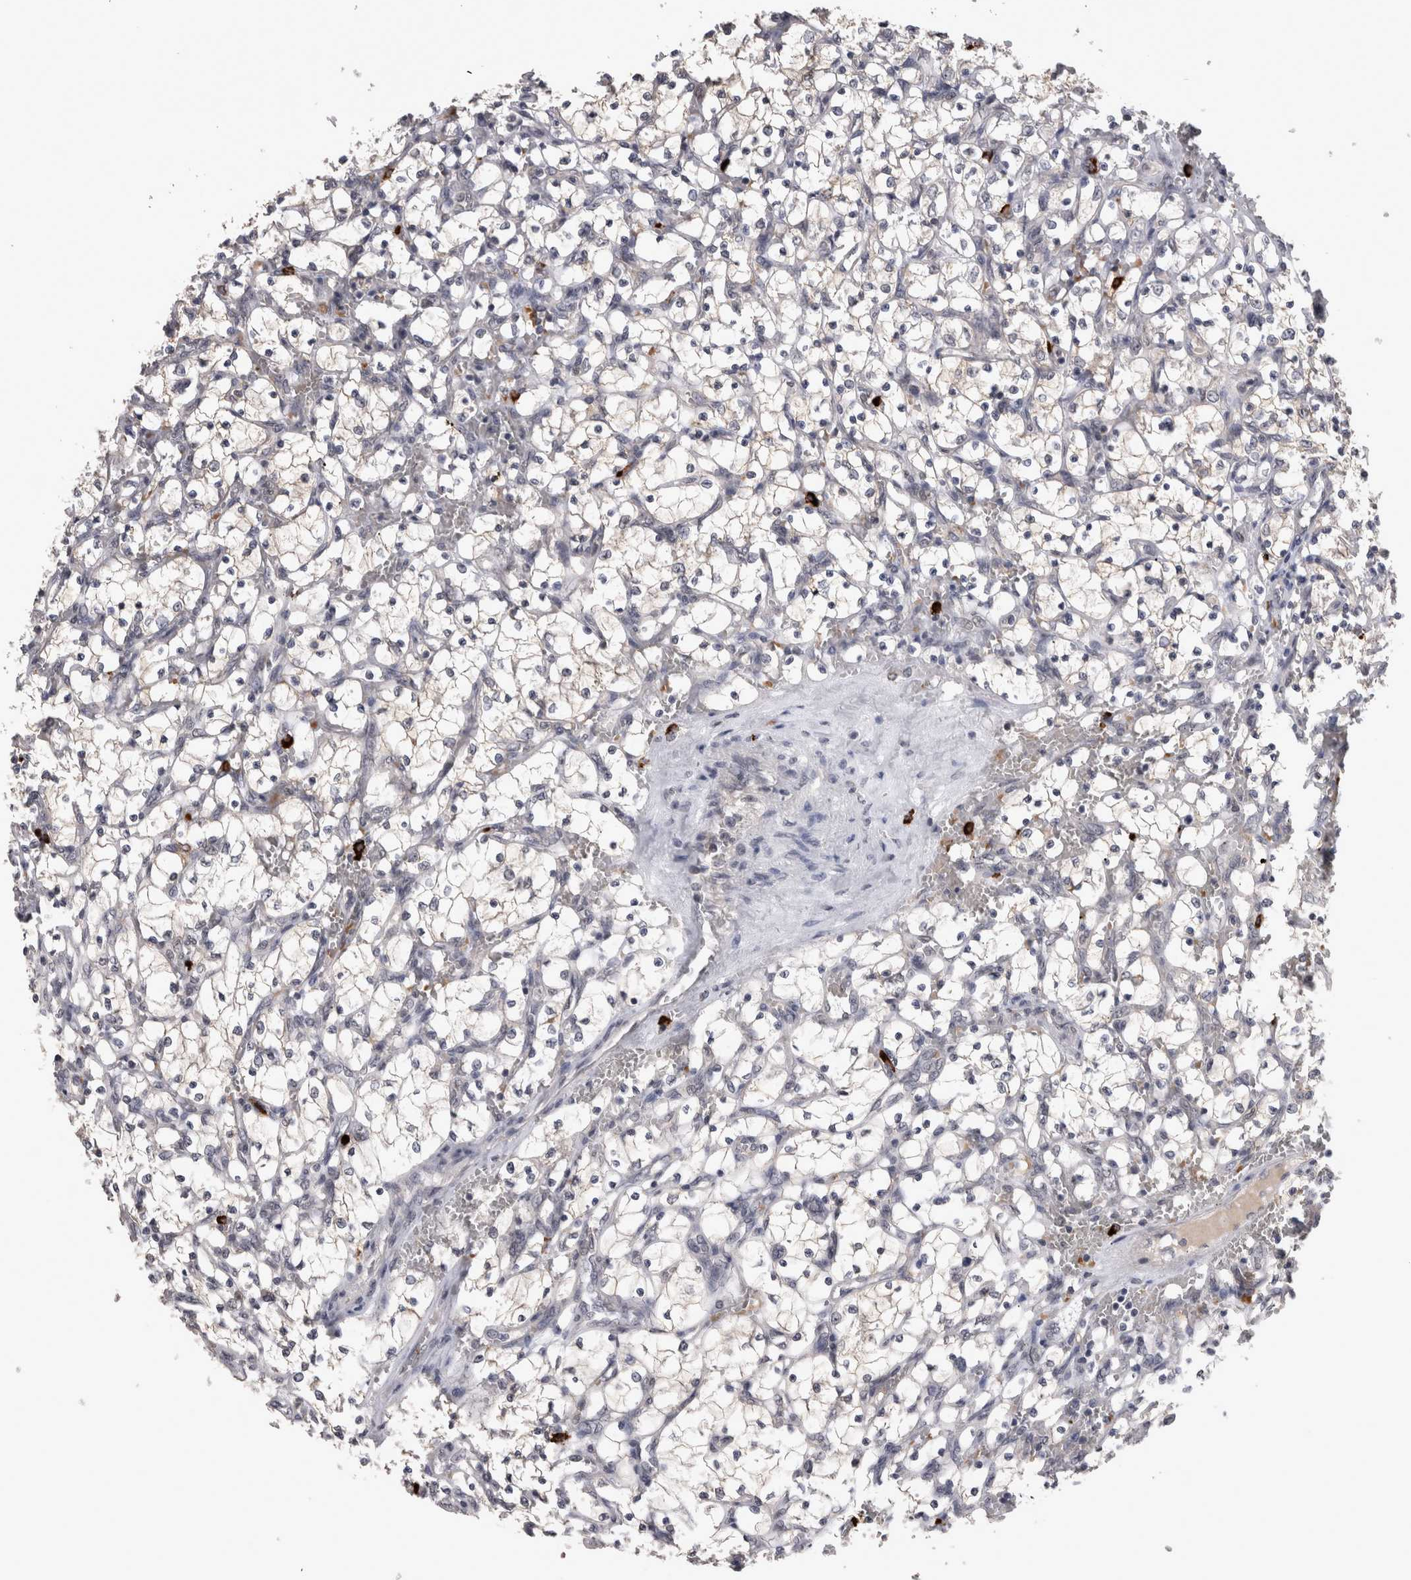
{"staining": {"intensity": "negative", "quantity": "none", "location": "none"}, "tissue": "renal cancer", "cell_type": "Tumor cells", "image_type": "cancer", "snomed": [{"axis": "morphology", "description": "Adenocarcinoma, NOS"}, {"axis": "topography", "description": "Kidney"}], "caption": "Protein analysis of renal adenocarcinoma reveals no significant staining in tumor cells.", "gene": "PEBP4", "patient": {"sex": "female", "age": 69}}